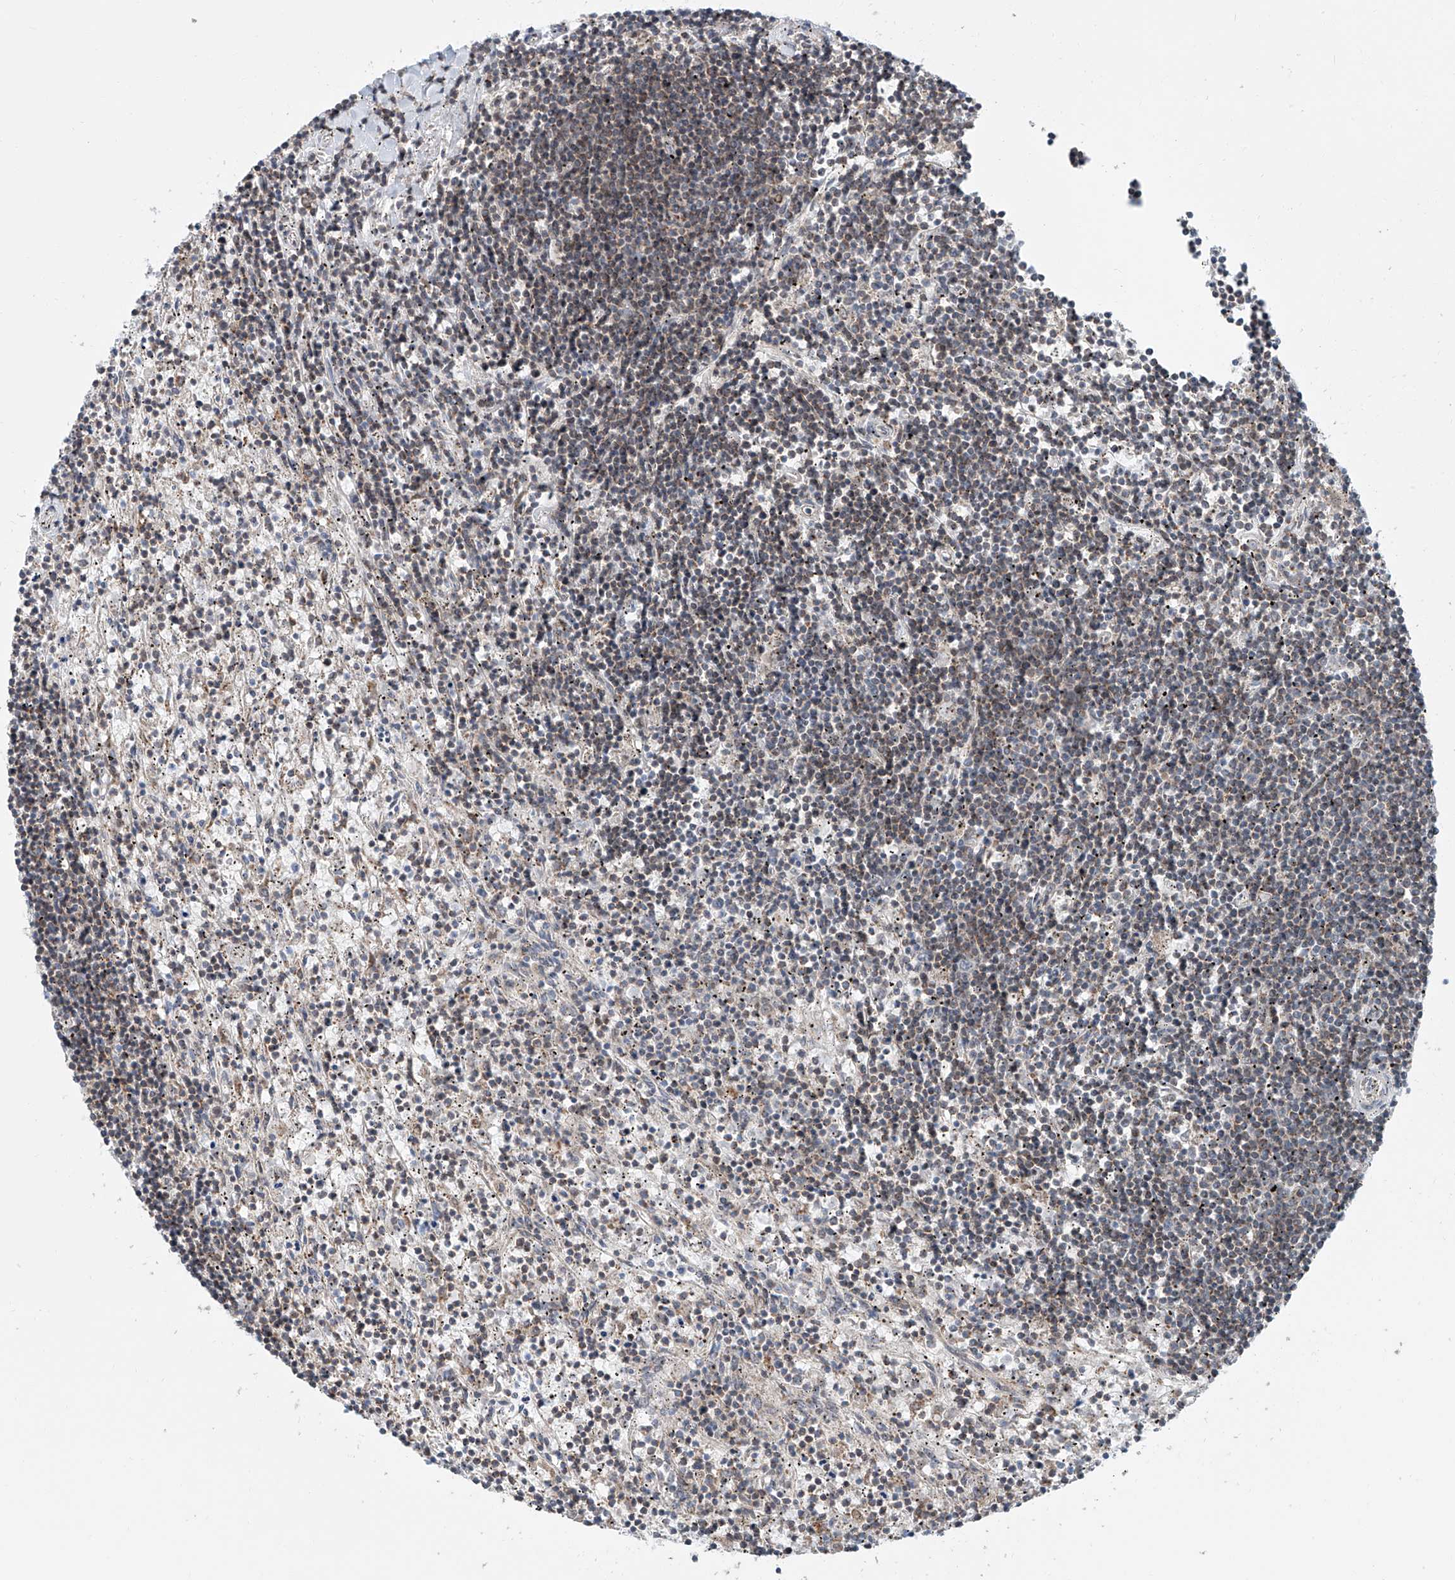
{"staining": {"intensity": "weak", "quantity": "25%-75%", "location": "cytoplasmic/membranous"}, "tissue": "lymphoma", "cell_type": "Tumor cells", "image_type": "cancer", "snomed": [{"axis": "morphology", "description": "Malignant lymphoma, non-Hodgkin's type, Low grade"}, {"axis": "topography", "description": "Spleen"}], "caption": "This micrograph demonstrates immunohistochemistry staining of lymphoma, with low weak cytoplasmic/membranous expression in about 25%-75% of tumor cells.", "gene": "SDE2", "patient": {"sex": "male", "age": 76}}